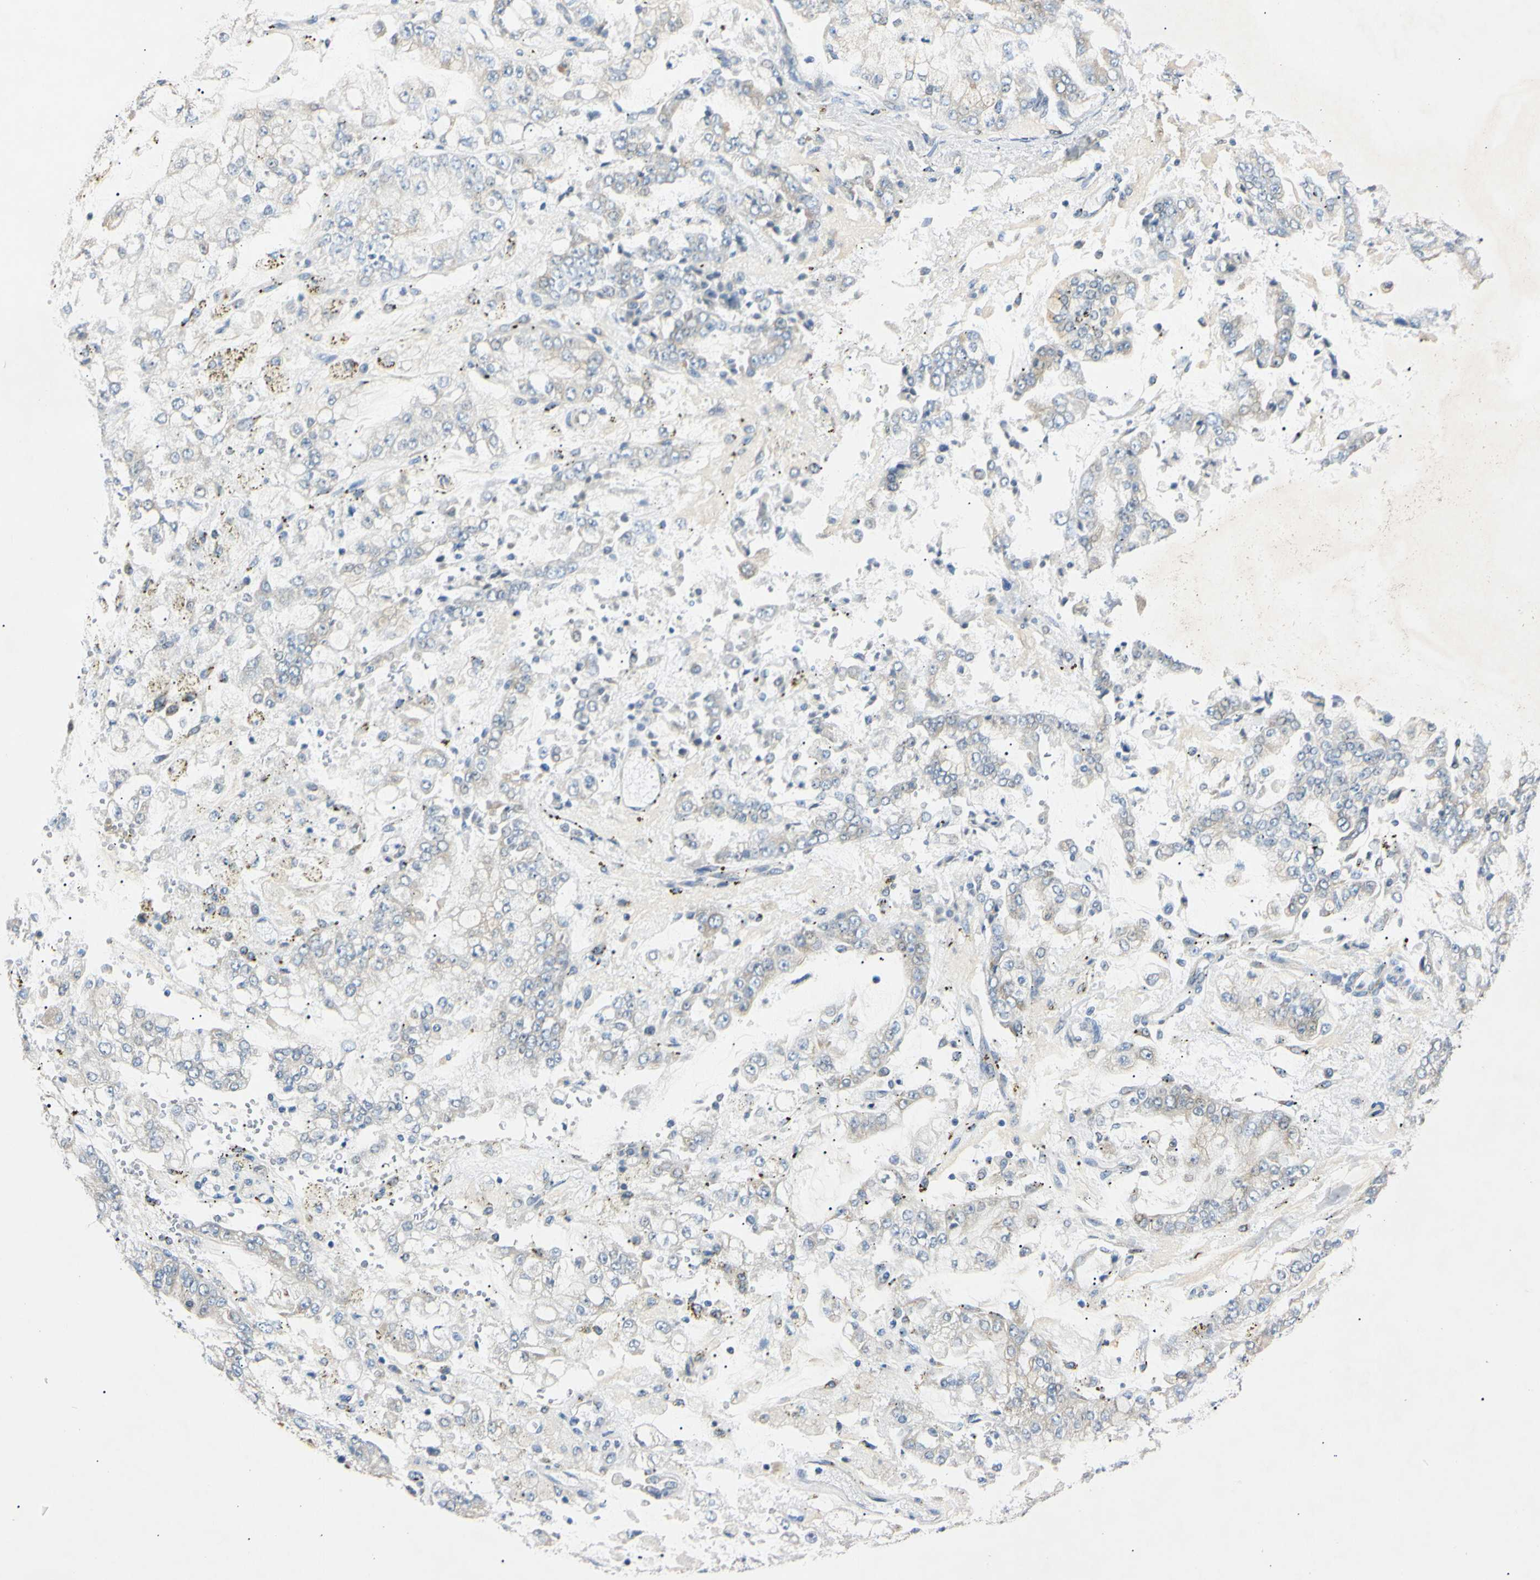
{"staining": {"intensity": "weak", "quantity": "<25%", "location": "cytoplasmic/membranous"}, "tissue": "stomach cancer", "cell_type": "Tumor cells", "image_type": "cancer", "snomed": [{"axis": "morphology", "description": "Adenocarcinoma, NOS"}, {"axis": "topography", "description": "Stomach"}], "caption": "Protein analysis of adenocarcinoma (stomach) demonstrates no significant expression in tumor cells.", "gene": "DNAJB12", "patient": {"sex": "male", "age": 76}}